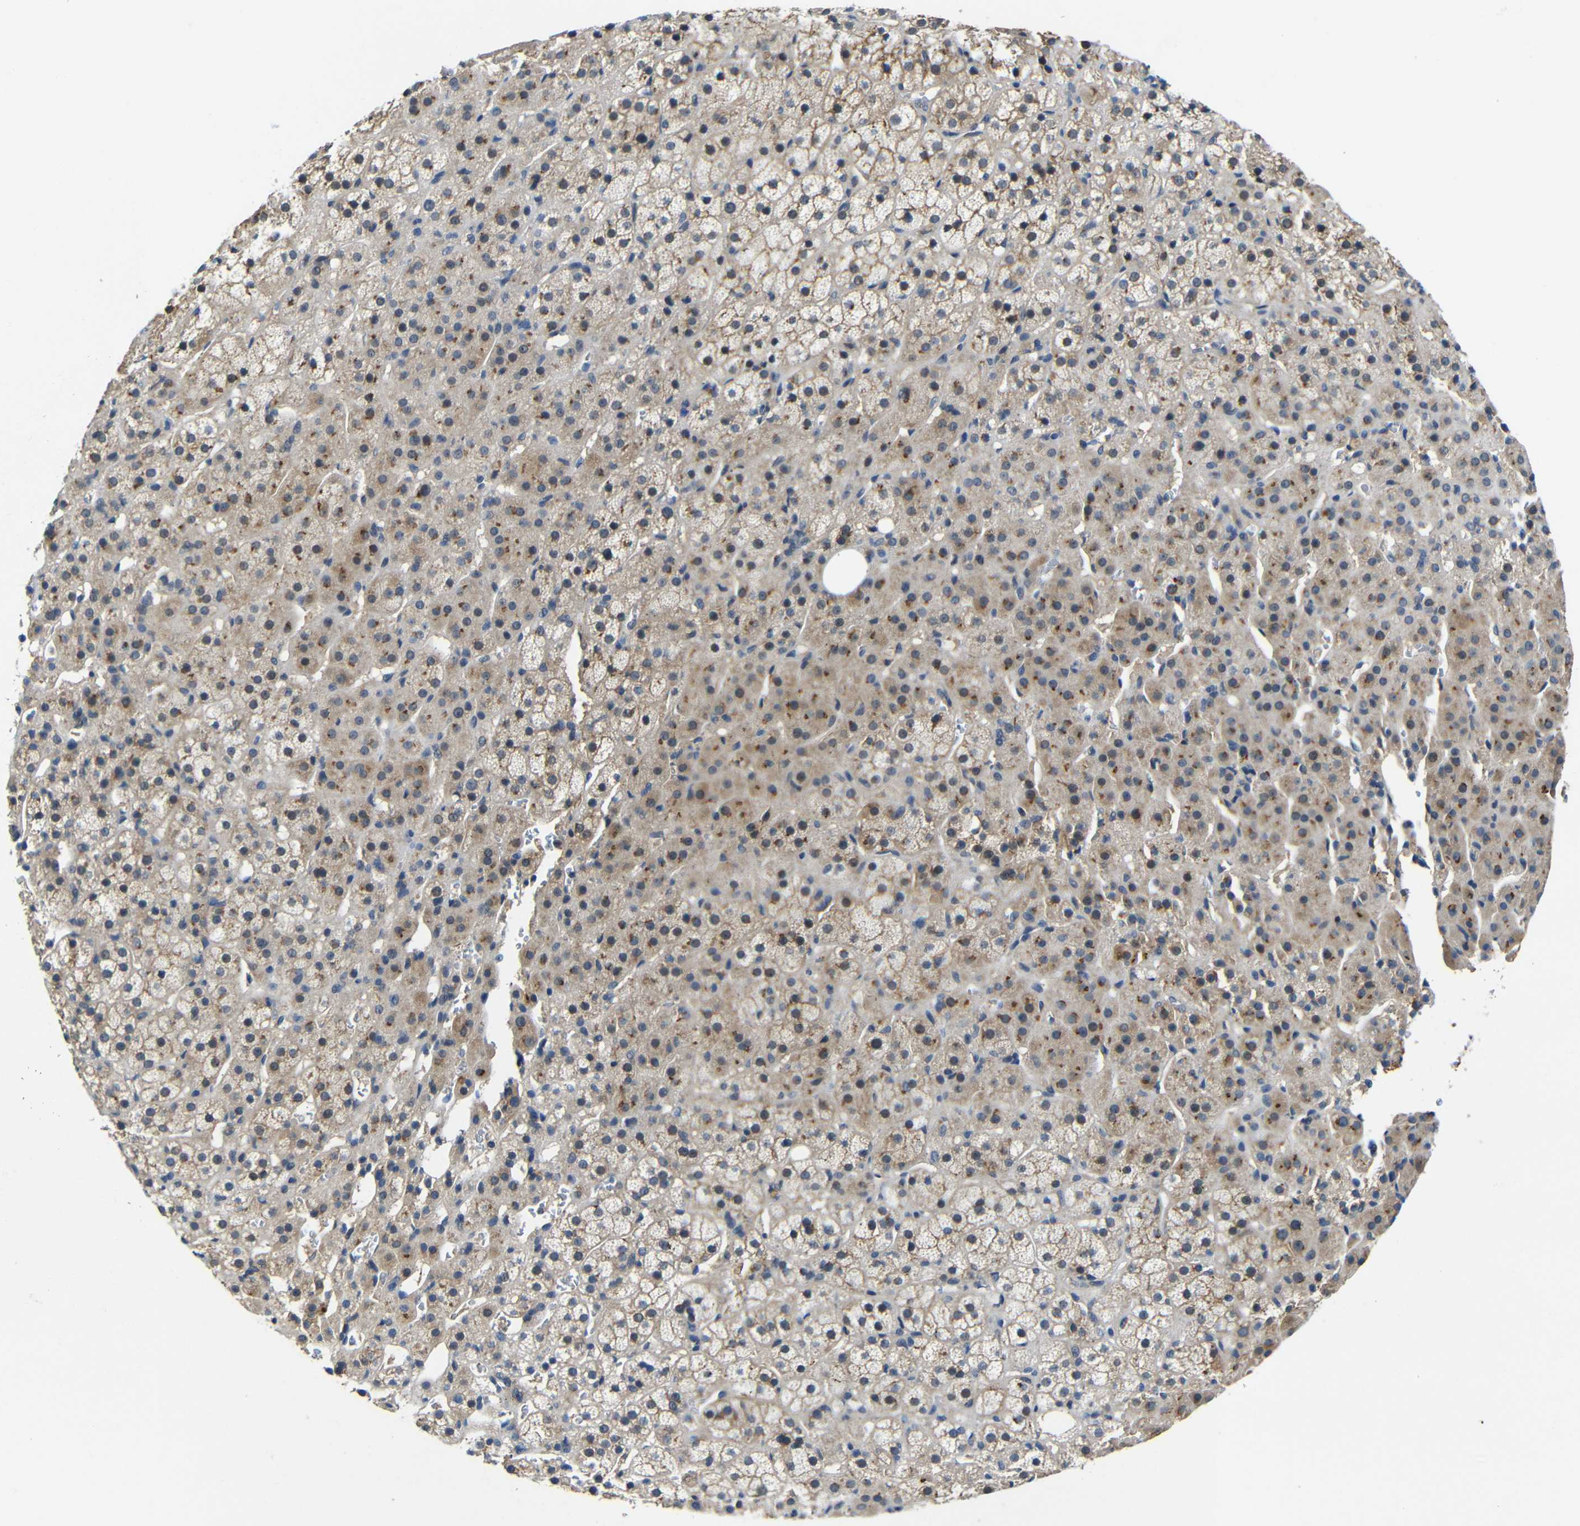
{"staining": {"intensity": "weak", "quantity": ">75%", "location": "cytoplasmic/membranous"}, "tissue": "adrenal gland", "cell_type": "Glandular cells", "image_type": "normal", "snomed": [{"axis": "morphology", "description": "Normal tissue, NOS"}, {"axis": "topography", "description": "Adrenal gland"}], "caption": "An IHC photomicrograph of normal tissue is shown. Protein staining in brown highlights weak cytoplasmic/membranous positivity in adrenal gland within glandular cells. The protein is stained brown, and the nuclei are stained in blue (DAB (3,3'-diaminobenzidine) IHC with brightfield microscopy, high magnification).", "gene": "ZNF90", "patient": {"sex": "female", "age": 57}}